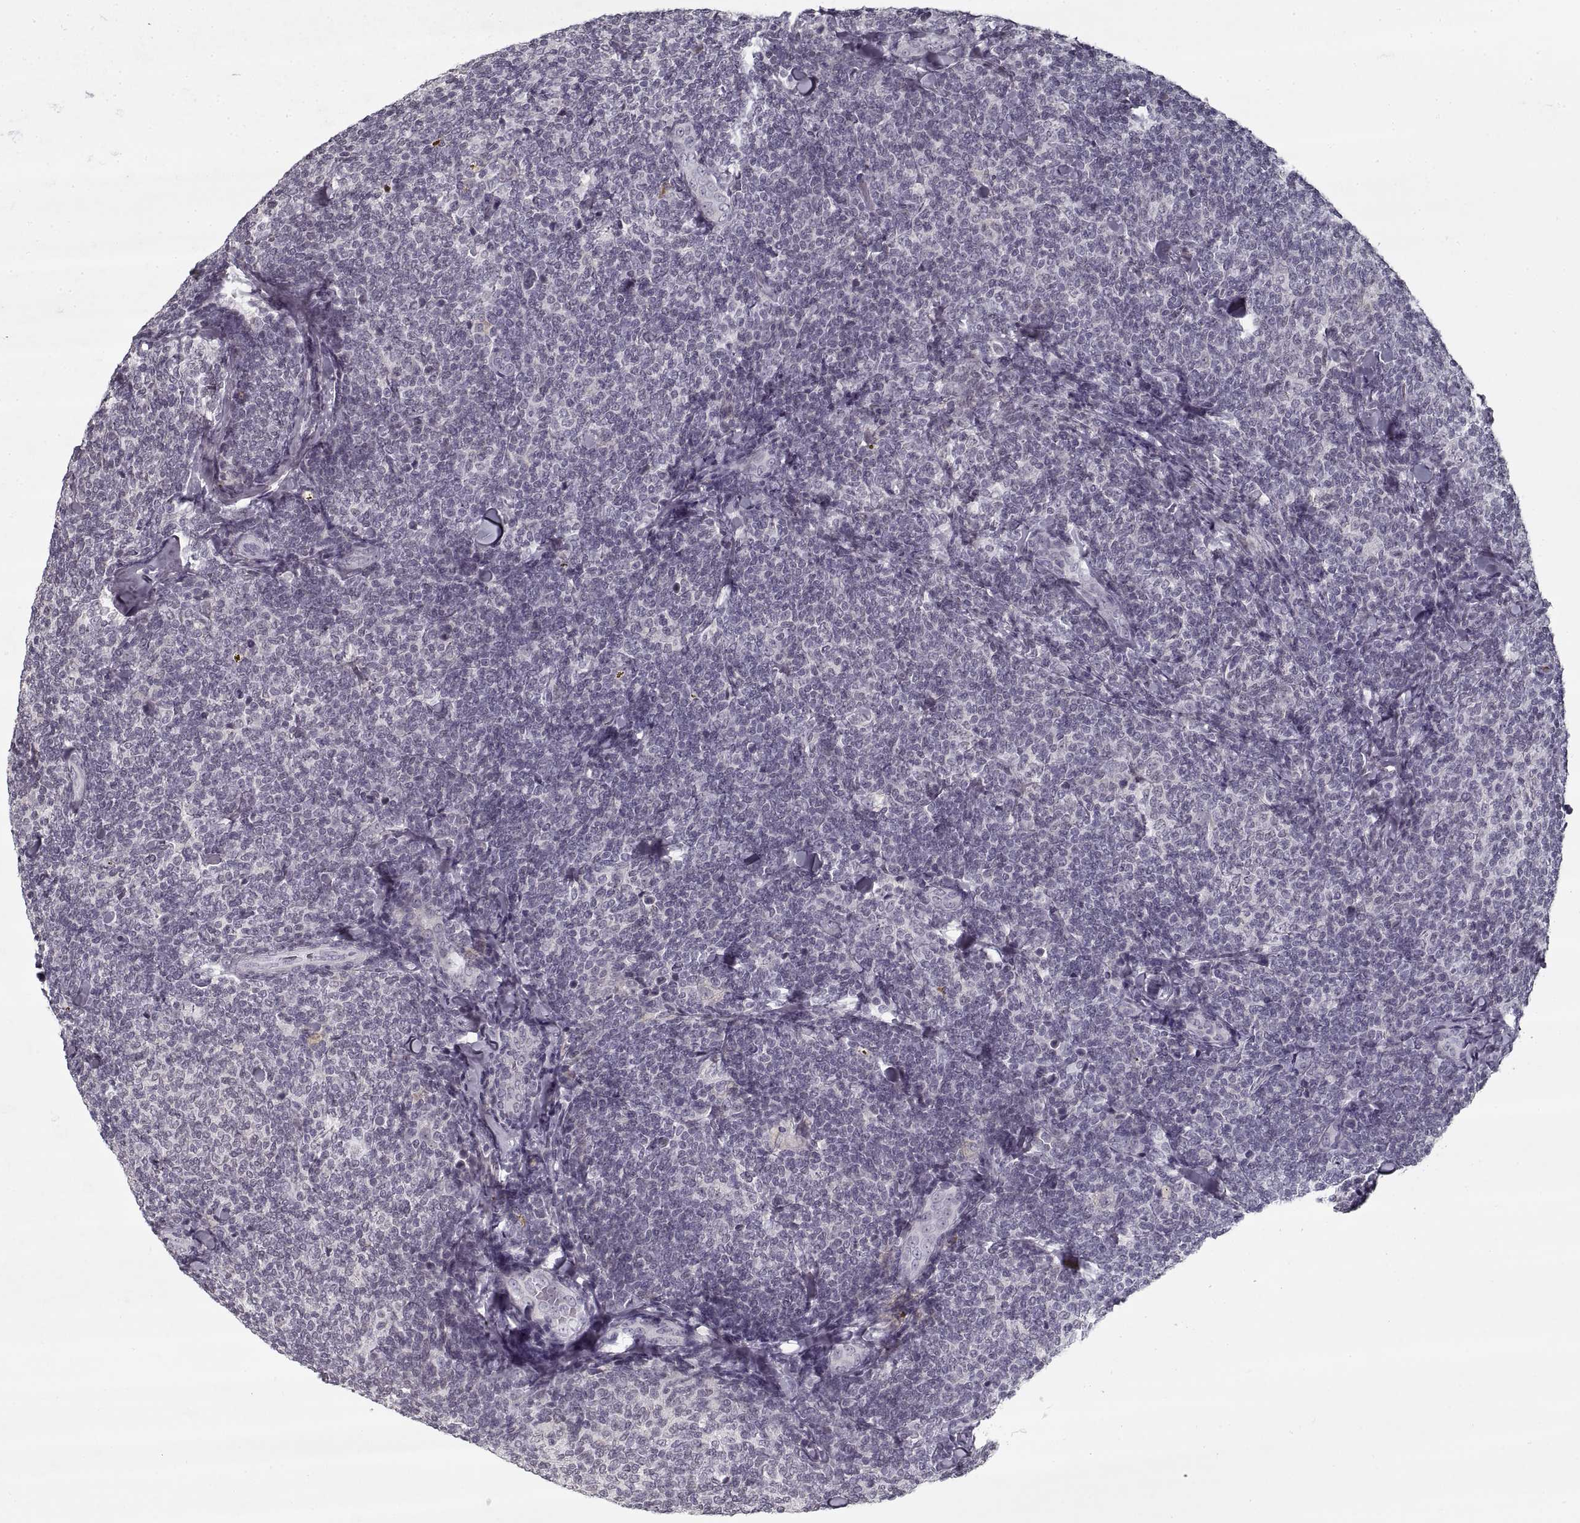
{"staining": {"intensity": "negative", "quantity": "none", "location": "none"}, "tissue": "lymphoma", "cell_type": "Tumor cells", "image_type": "cancer", "snomed": [{"axis": "morphology", "description": "Malignant lymphoma, non-Hodgkin's type, Low grade"}, {"axis": "topography", "description": "Lymph node"}], "caption": "DAB immunohistochemical staining of human malignant lymphoma, non-Hodgkin's type (low-grade) reveals no significant expression in tumor cells.", "gene": "GAD2", "patient": {"sex": "female", "age": 56}}